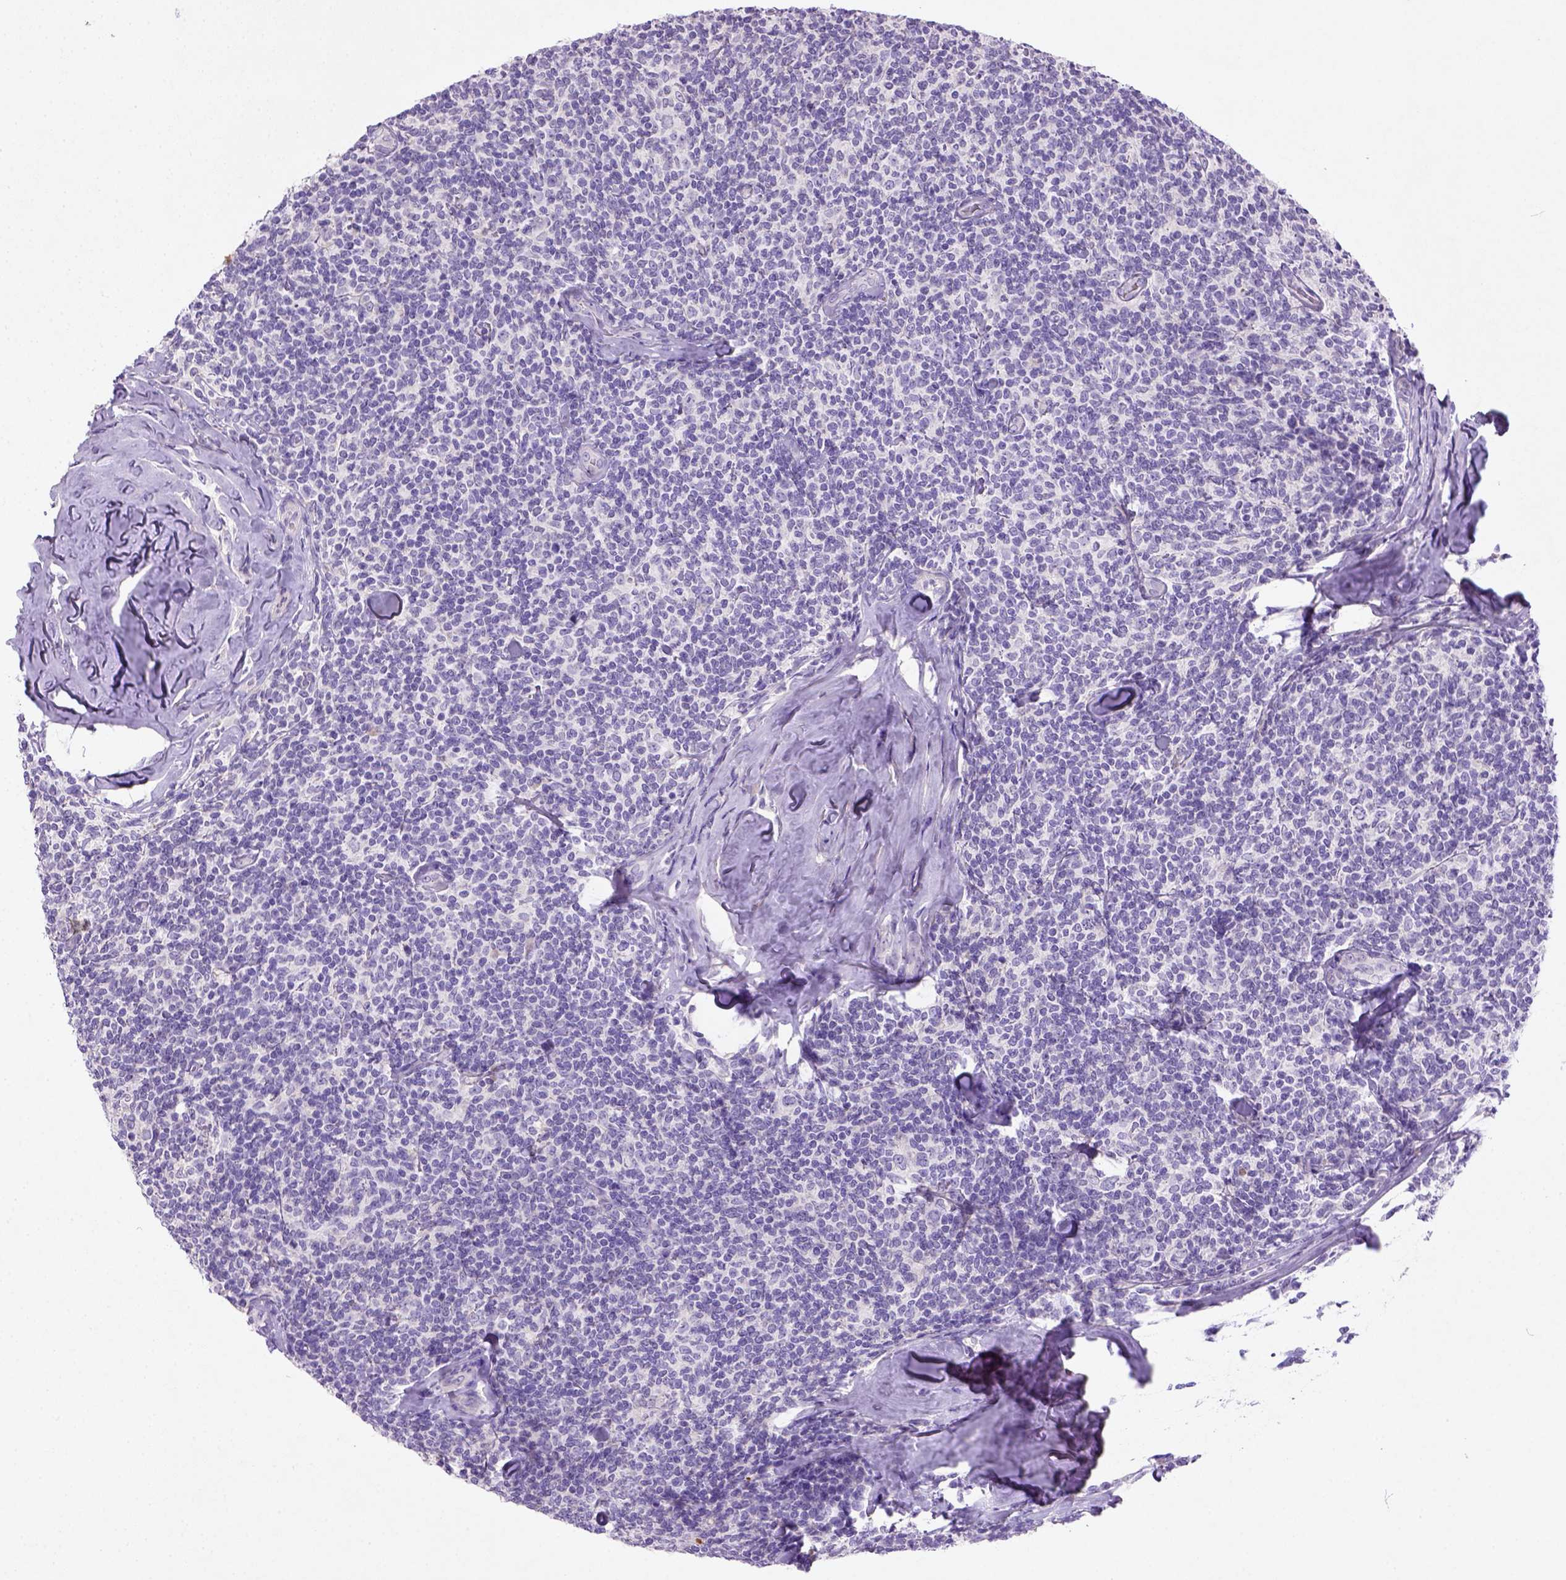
{"staining": {"intensity": "negative", "quantity": "none", "location": "none"}, "tissue": "lymphoma", "cell_type": "Tumor cells", "image_type": "cancer", "snomed": [{"axis": "morphology", "description": "Malignant lymphoma, non-Hodgkin's type, Low grade"}, {"axis": "topography", "description": "Lymph node"}], "caption": "High magnification brightfield microscopy of malignant lymphoma, non-Hodgkin's type (low-grade) stained with DAB (3,3'-diaminobenzidine) (brown) and counterstained with hematoxylin (blue): tumor cells show no significant staining.", "gene": "NUDT2", "patient": {"sex": "female", "age": 56}}